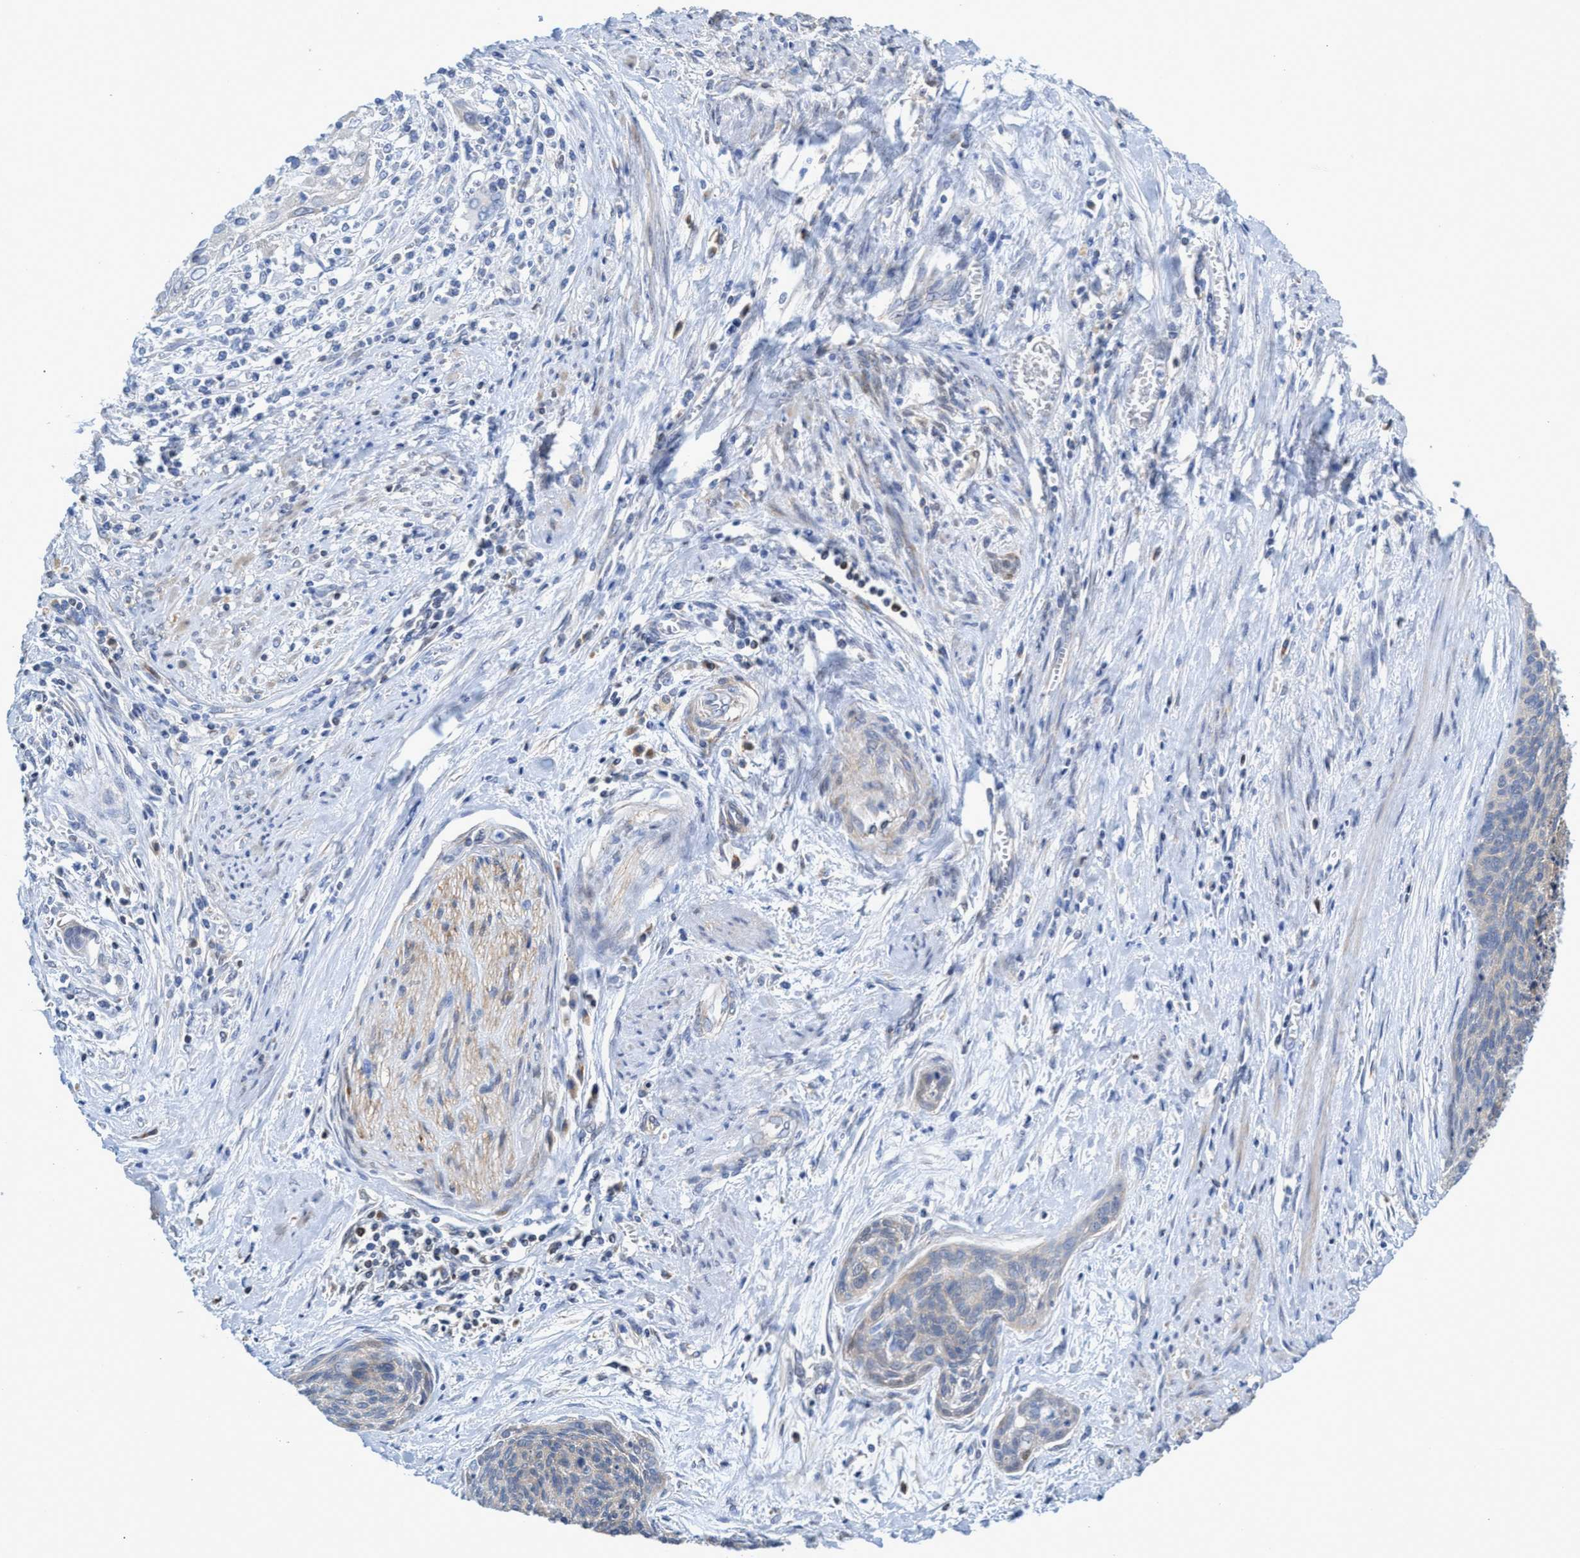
{"staining": {"intensity": "negative", "quantity": "none", "location": "none"}, "tissue": "cervical cancer", "cell_type": "Tumor cells", "image_type": "cancer", "snomed": [{"axis": "morphology", "description": "Squamous cell carcinoma, NOS"}, {"axis": "topography", "description": "Cervix"}], "caption": "An immunohistochemistry (IHC) photomicrograph of cervical squamous cell carcinoma is shown. There is no staining in tumor cells of cervical squamous cell carcinoma.", "gene": "CRYZ", "patient": {"sex": "female", "age": 55}}